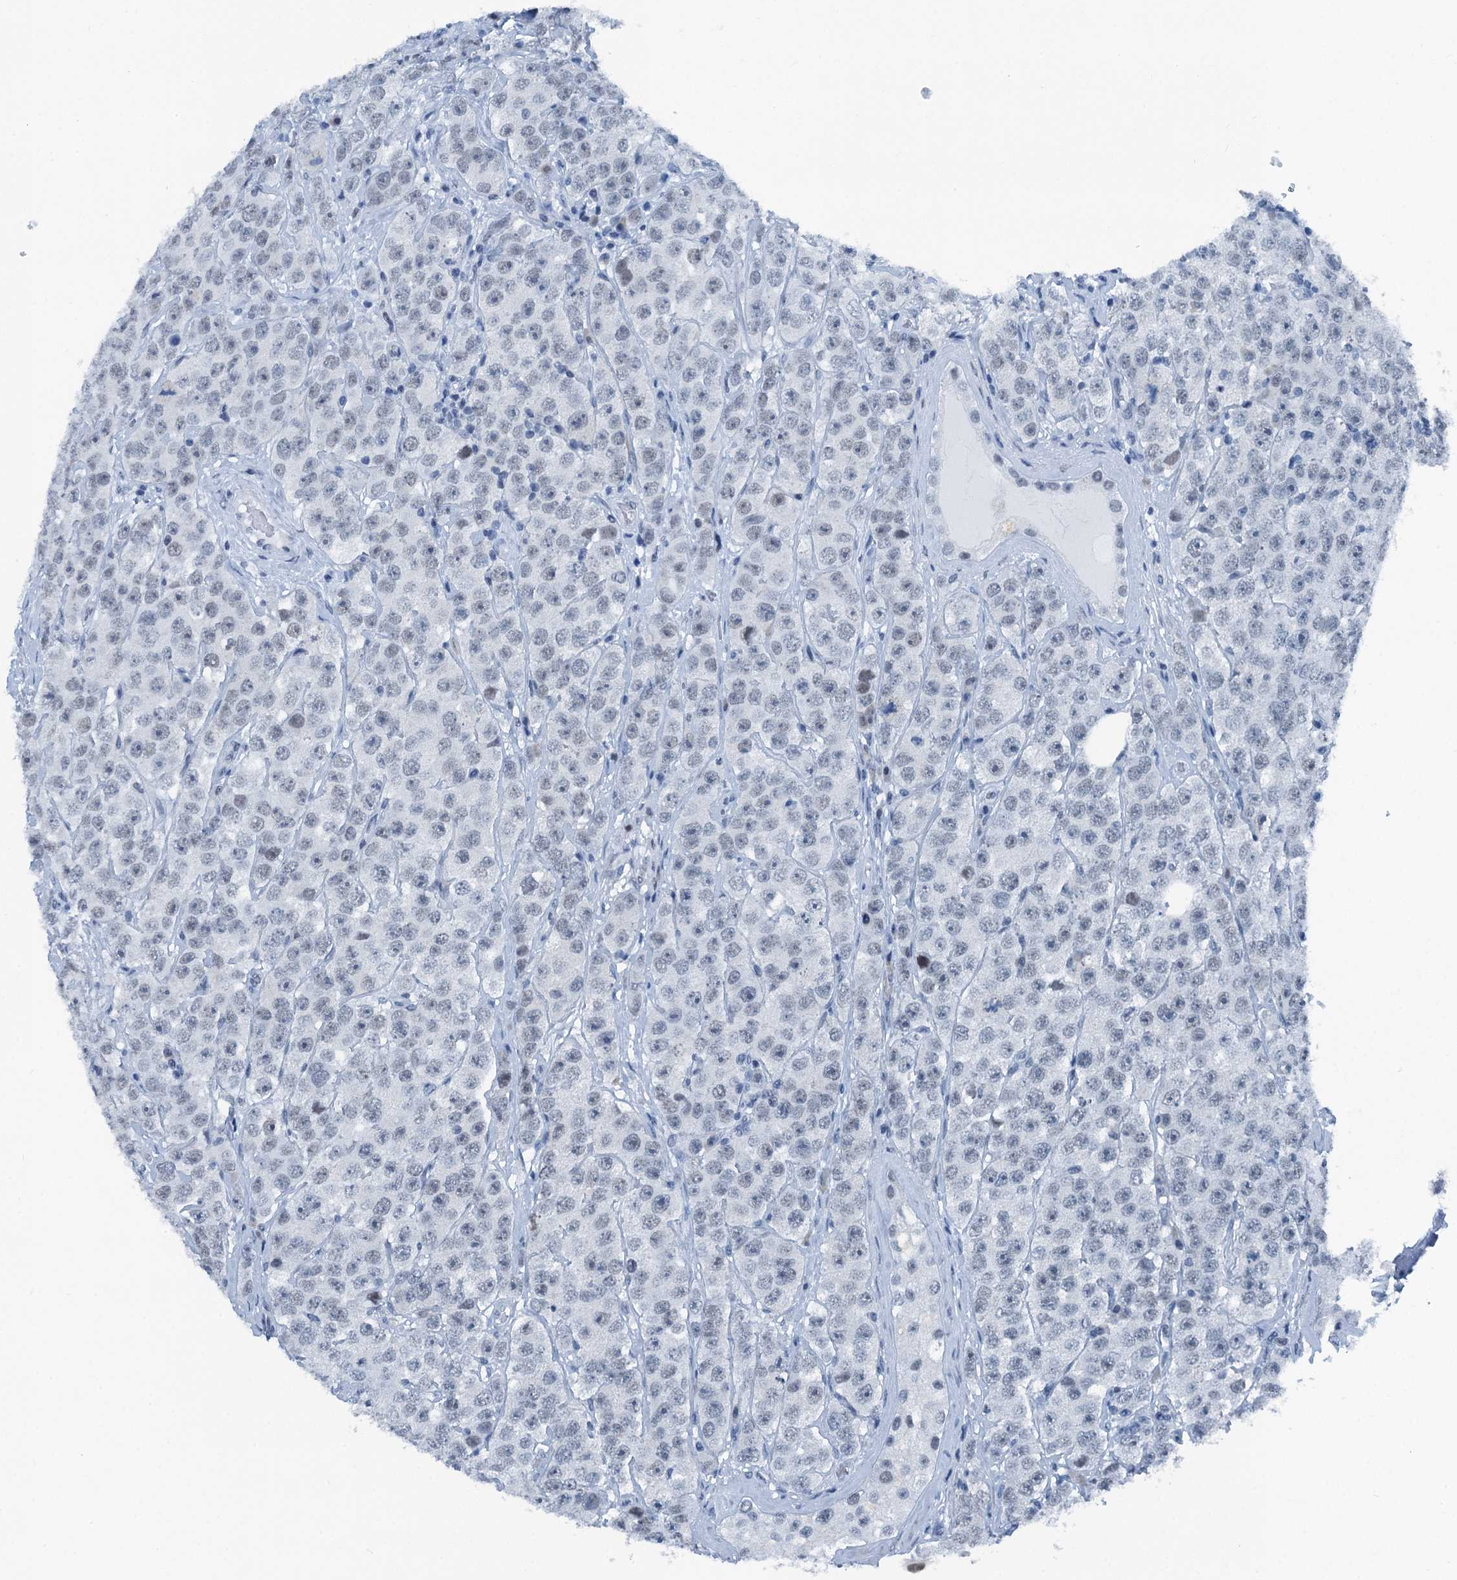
{"staining": {"intensity": "negative", "quantity": "none", "location": "none"}, "tissue": "testis cancer", "cell_type": "Tumor cells", "image_type": "cancer", "snomed": [{"axis": "morphology", "description": "Seminoma, NOS"}, {"axis": "topography", "description": "Testis"}], "caption": "Tumor cells are negative for brown protein staining in seminoma (testis).", "gene": "TRPT1", "patient": {"sex": "male", "age": 28}}